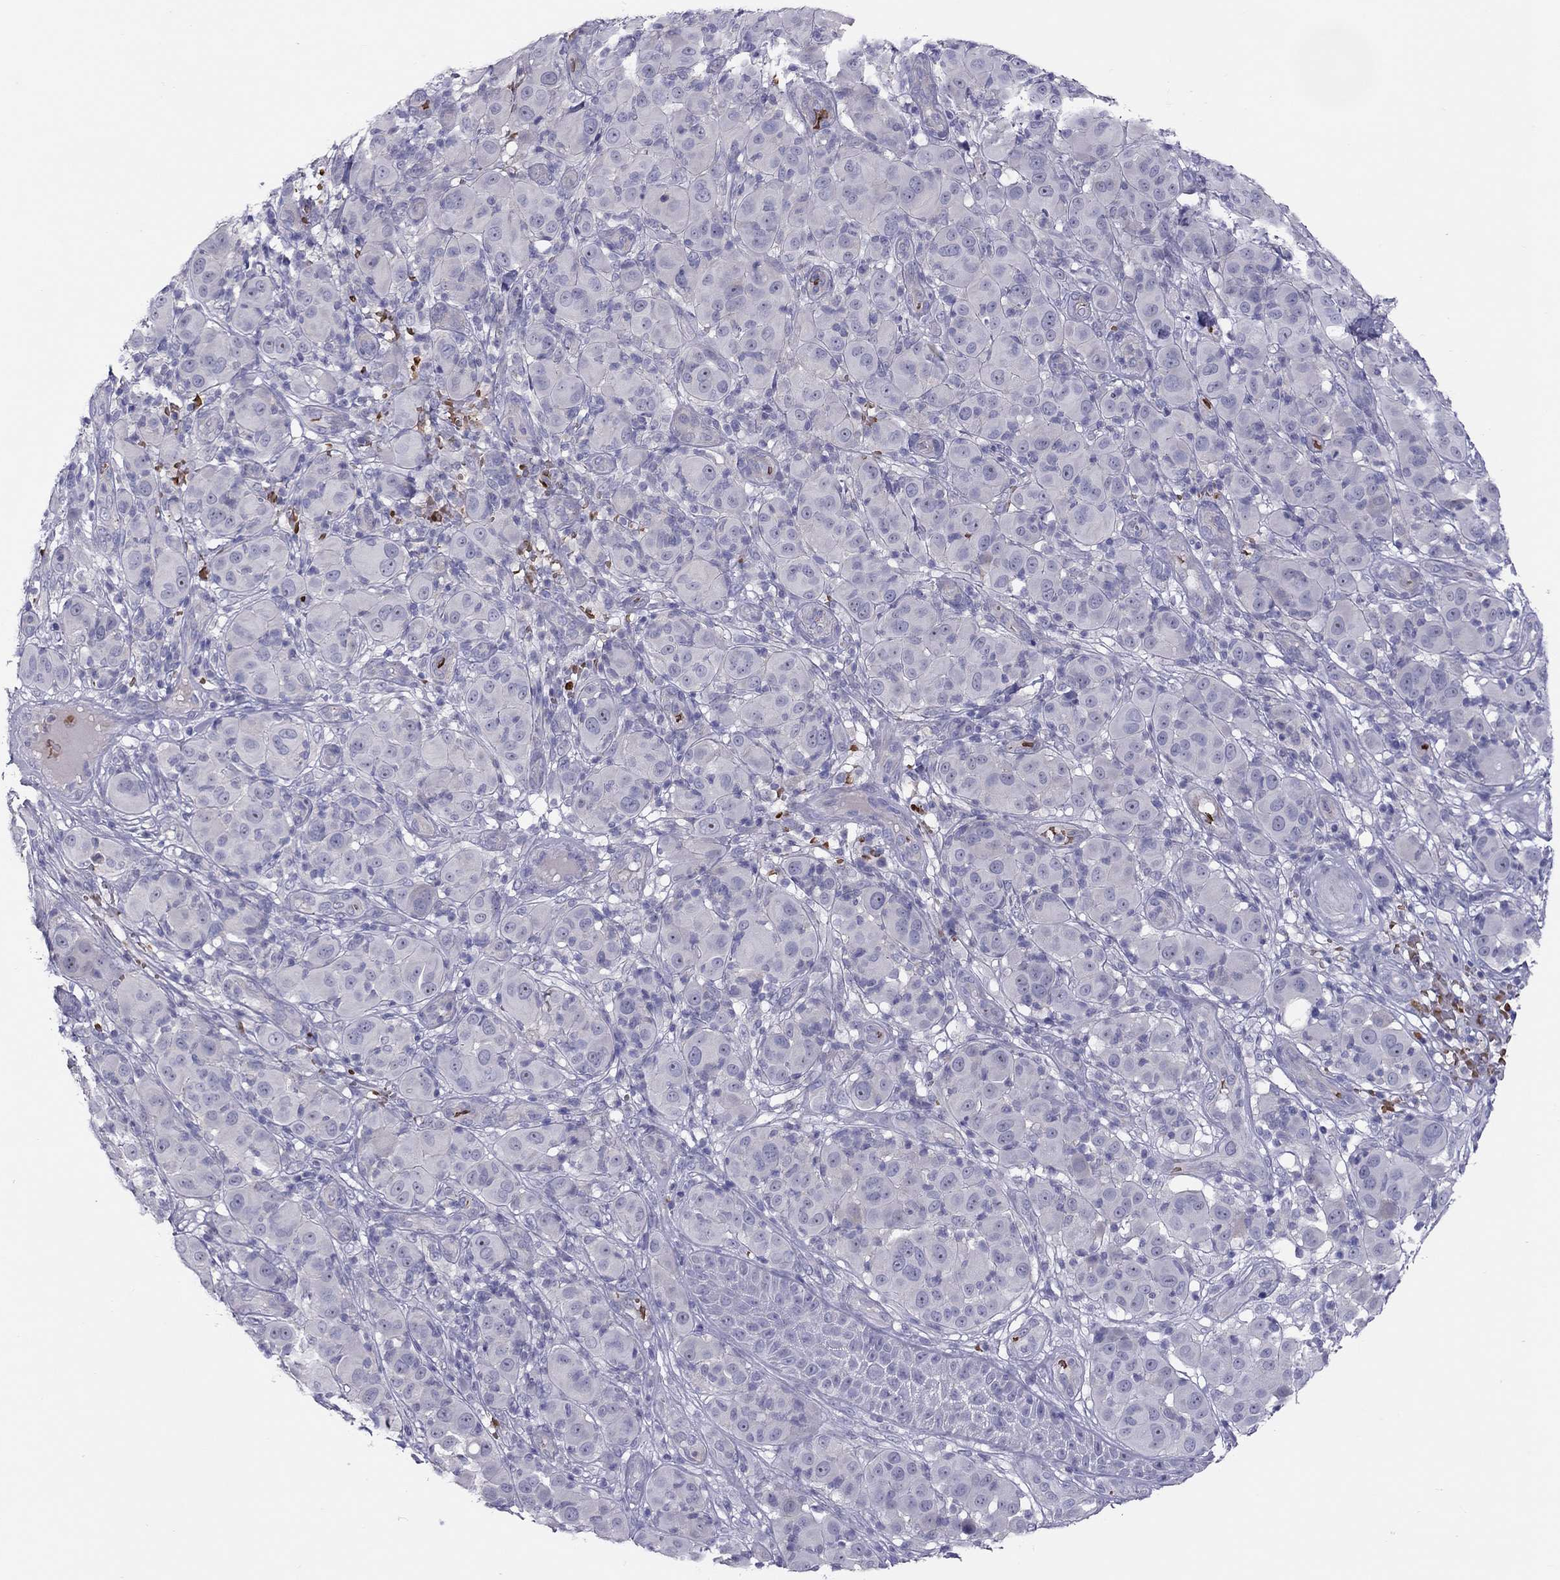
{"staining": {"intensity": "negative", "quantity": "none", "location": "none"}, "tissue": "melanoma", "cell_type": "Tumor cells", "image_type": "cancer", "snomed": [{"axis": "morphology", "description": "Malignant melanoma, NOS"}, {"axis": "topography", "description": "Skin"}], "caption": "IHC of melanoma exhibits no positivity in tumor cells.", "gene": "FRMD1", "patient": {"sex": "female", "age": 87}}